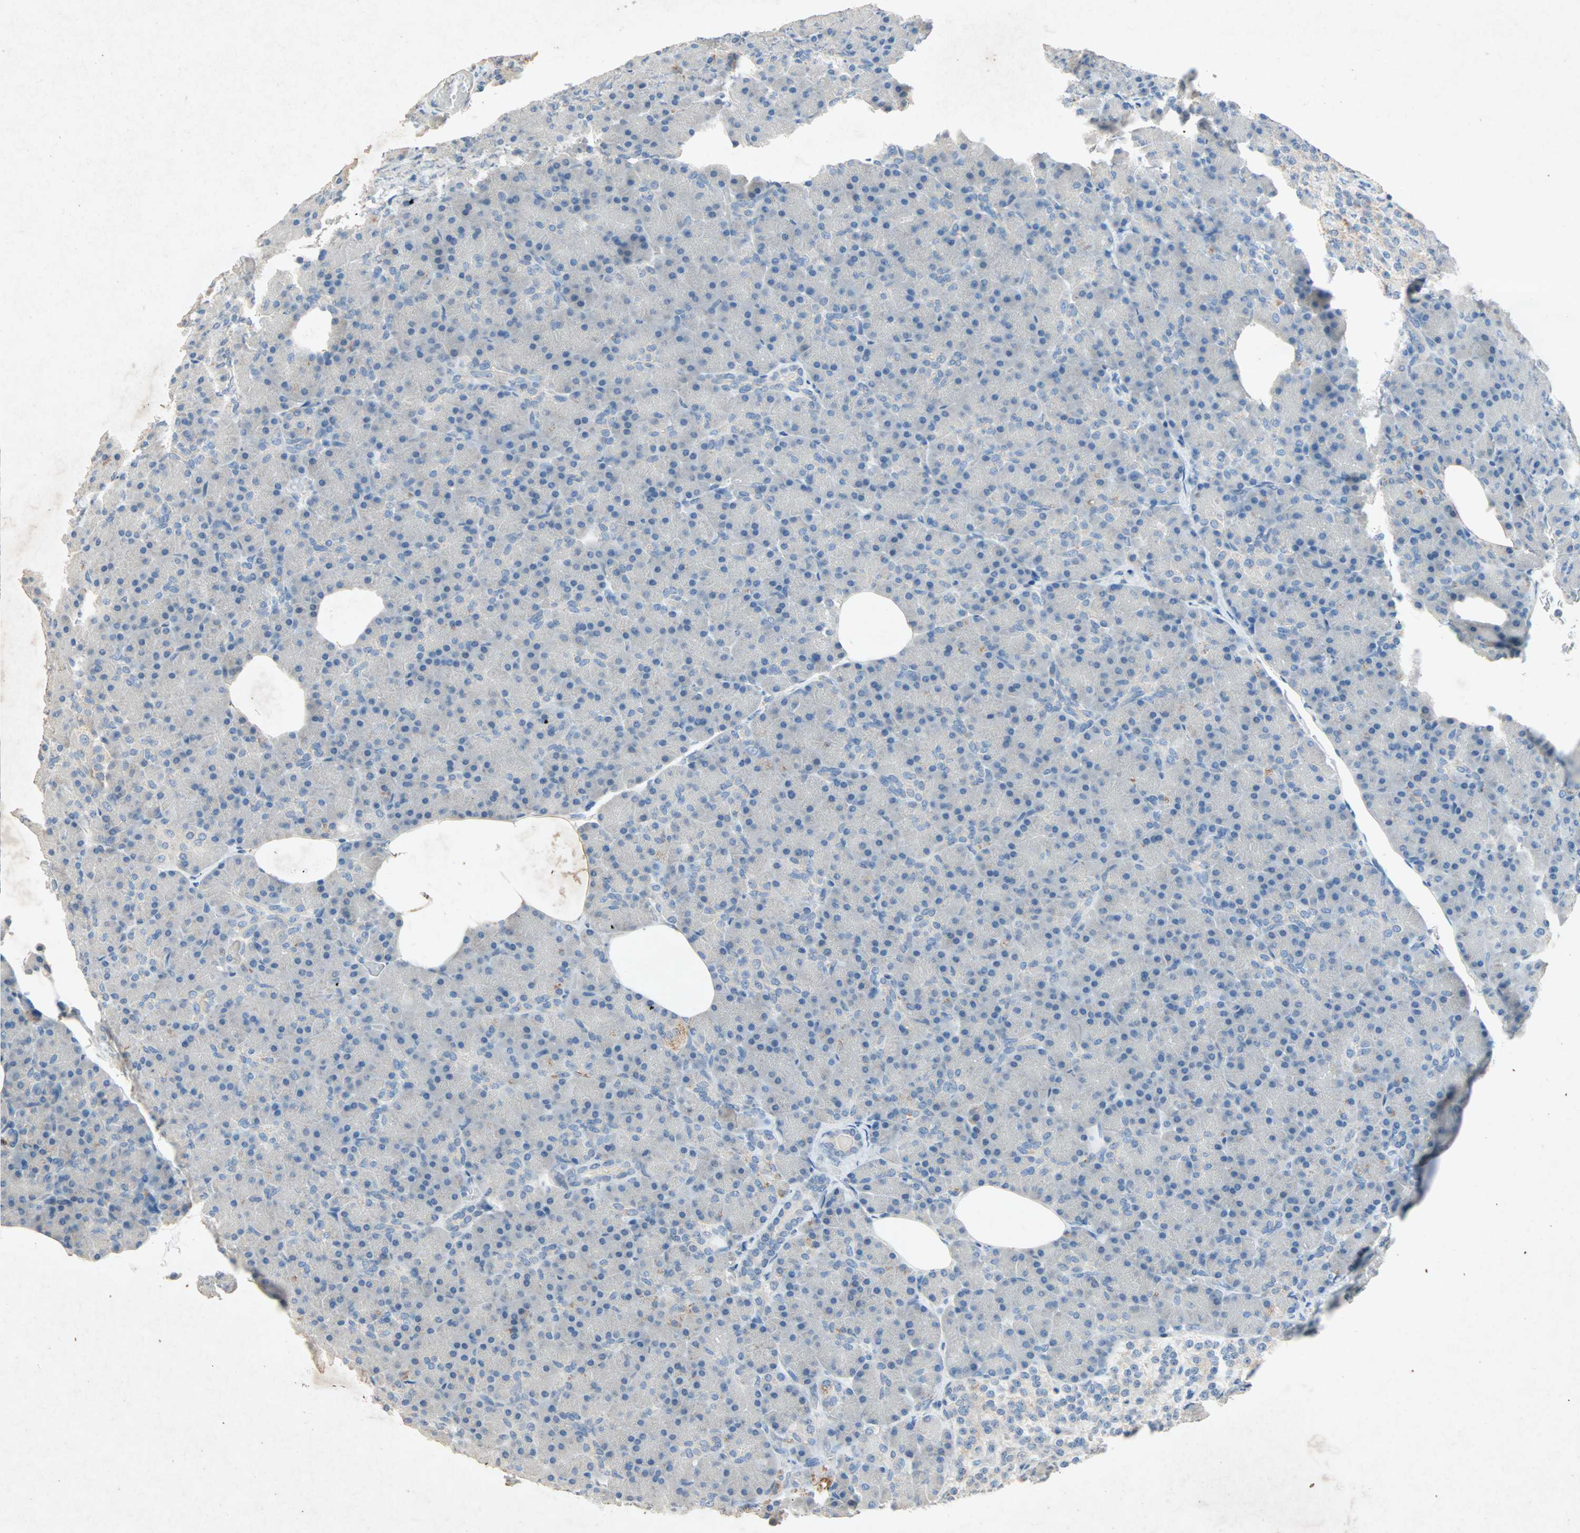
{"staining": {"intensity": "negative", "quantity": "none", "location": "none"}, "tissue": "pancreas", "cell_type": "Exocrine glandular cells", "image_type": "normal", "snomed": [{"axis": "morphology", "description": "Normal tissue, NOS"}, {"axis": "topography", "description": "Pancreas"}], "caption": "Human pancreas stained for a protein using IHC displays no positivity in exocrine glandular cells.", "gene": "PCDHB2", "patient": {"sex": "female", "age": 43}}